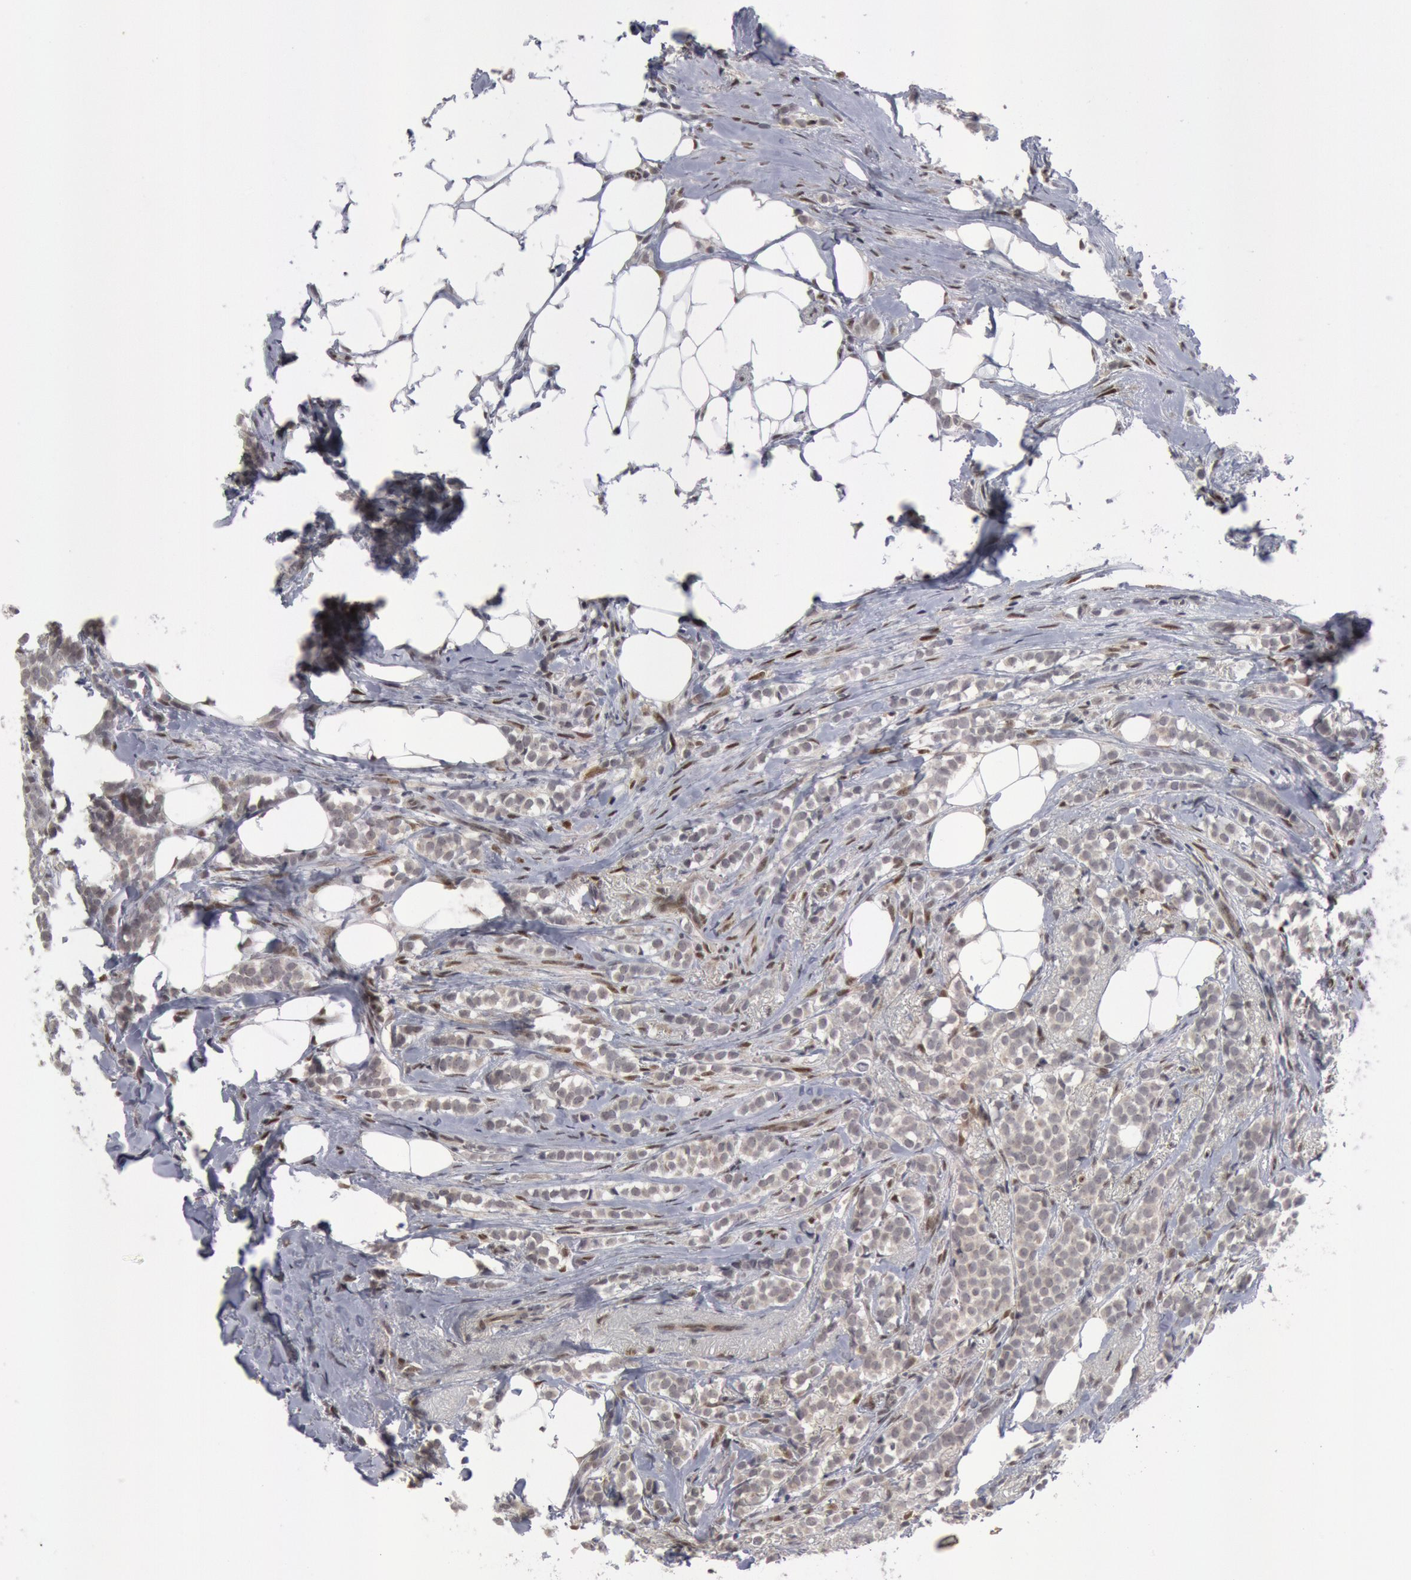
{"staining": {"intensity": "negative", "quantity": "none", "location": "none"}, "tissue": "breast cancer", "cell_type": "Tumor cells", "image_type": "cancer", "snomed": [{"axis": "morphology", "description": "Lobular carcinoma"}, {"axis": "topography", "description": "Breast"}], "caption": "Immunohistochemical staining of human lobular carcinoma (breast) demonstrates no significant expression in tumor cells.", "gene": "FOXO1", "patient": {"sex": "female", "age": 56}}